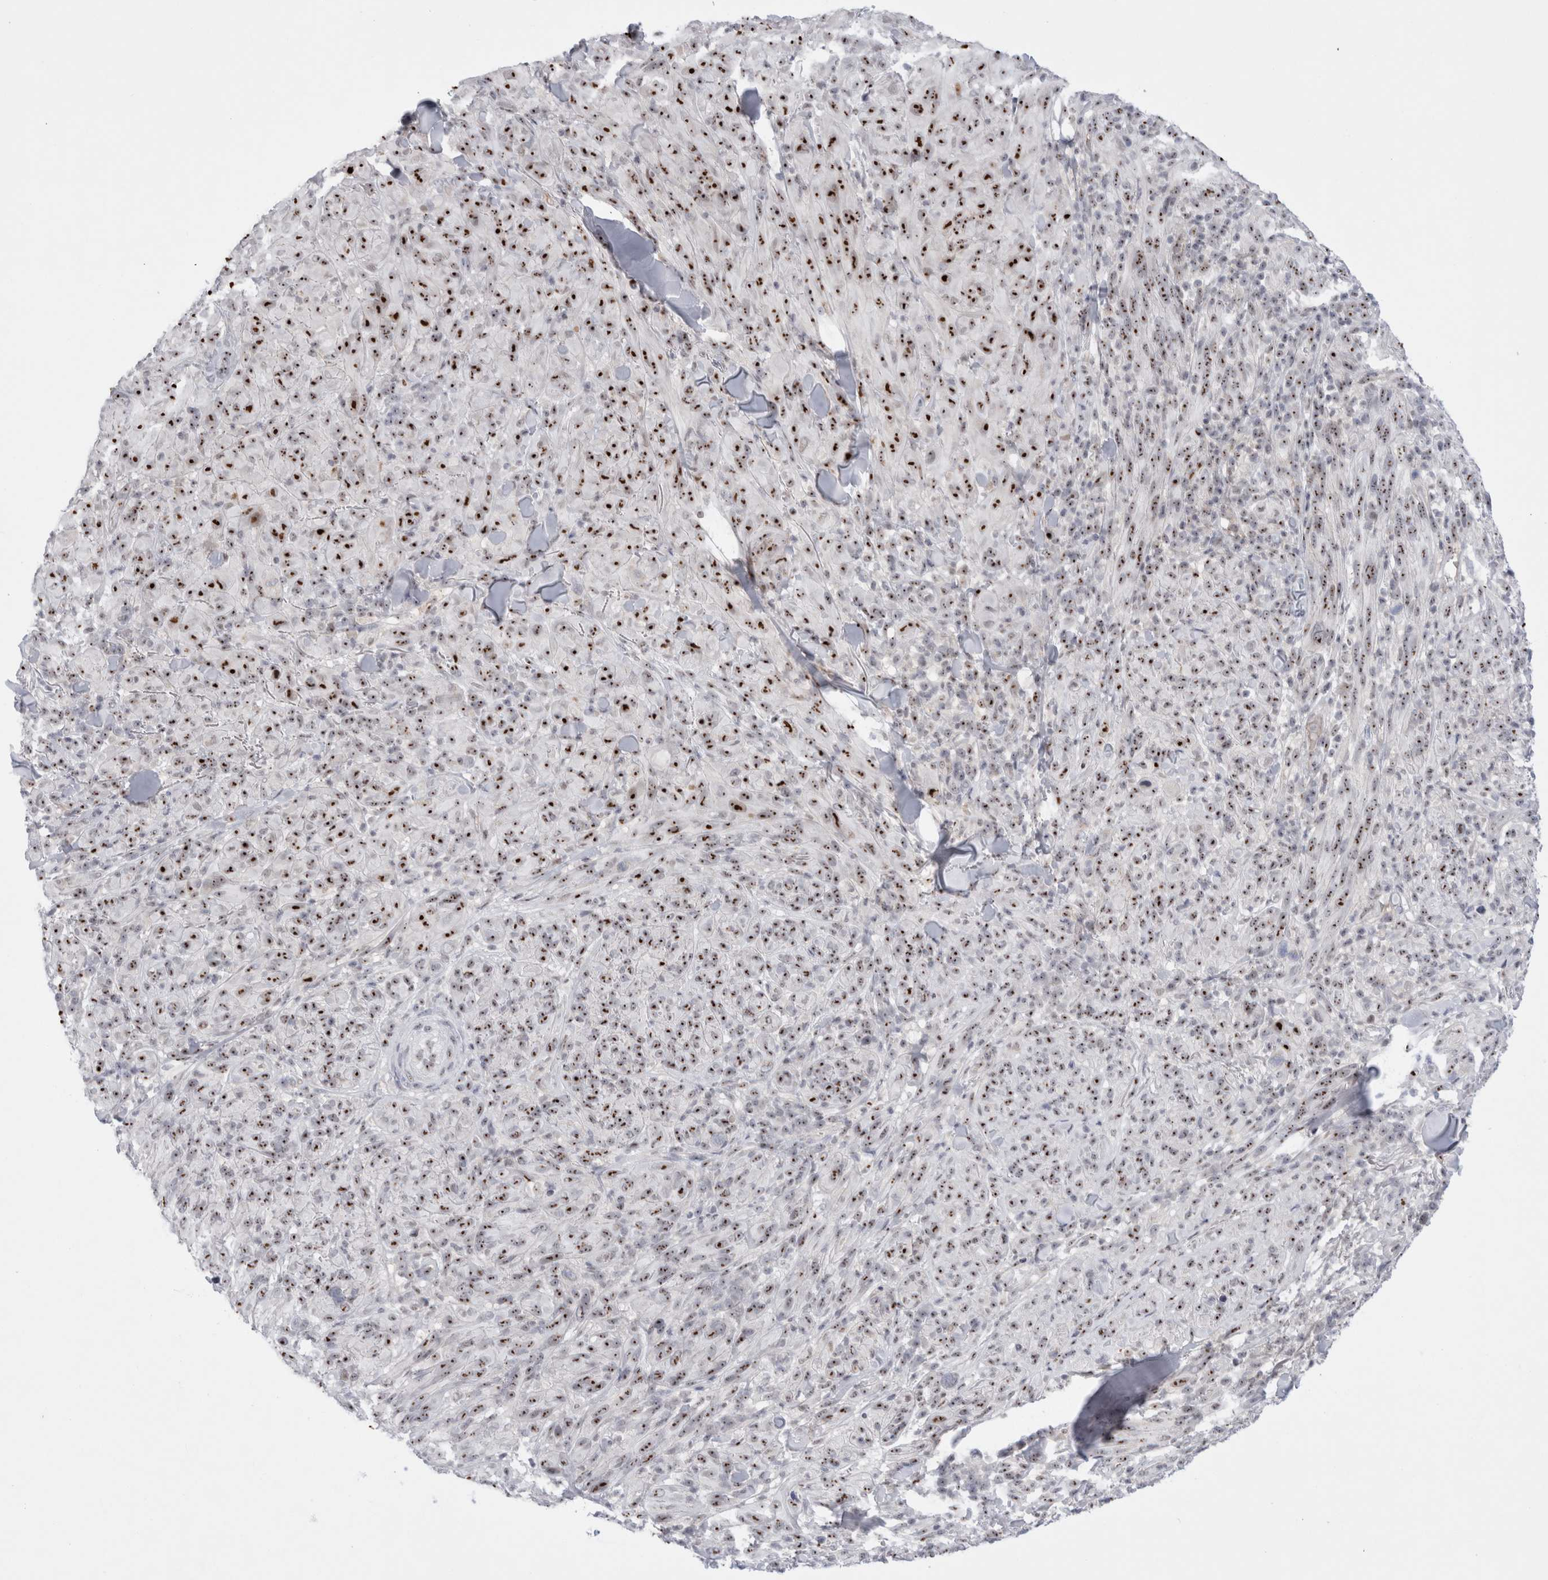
{"staining": {"intensity": "strong", "quantity": ">75%", "location": "nuclear"}, "tissue": "melanoma", "cell_type": "Tumor cells", "image_type": "cancer", "snomed": [{"axis": "morphology", "description": "Malignant melanoma, NOS"}, {"axis": "topography", "description": "Skin of head"}], "caption": "An immunohistochemistry histopathology image of neoplastic tissue is shown. Protein staining in brown shows strong nuclear positivity in melanoma within tumor cells.", "gene": "CERS5", "patient": {"sex": "male", "age": 96}}